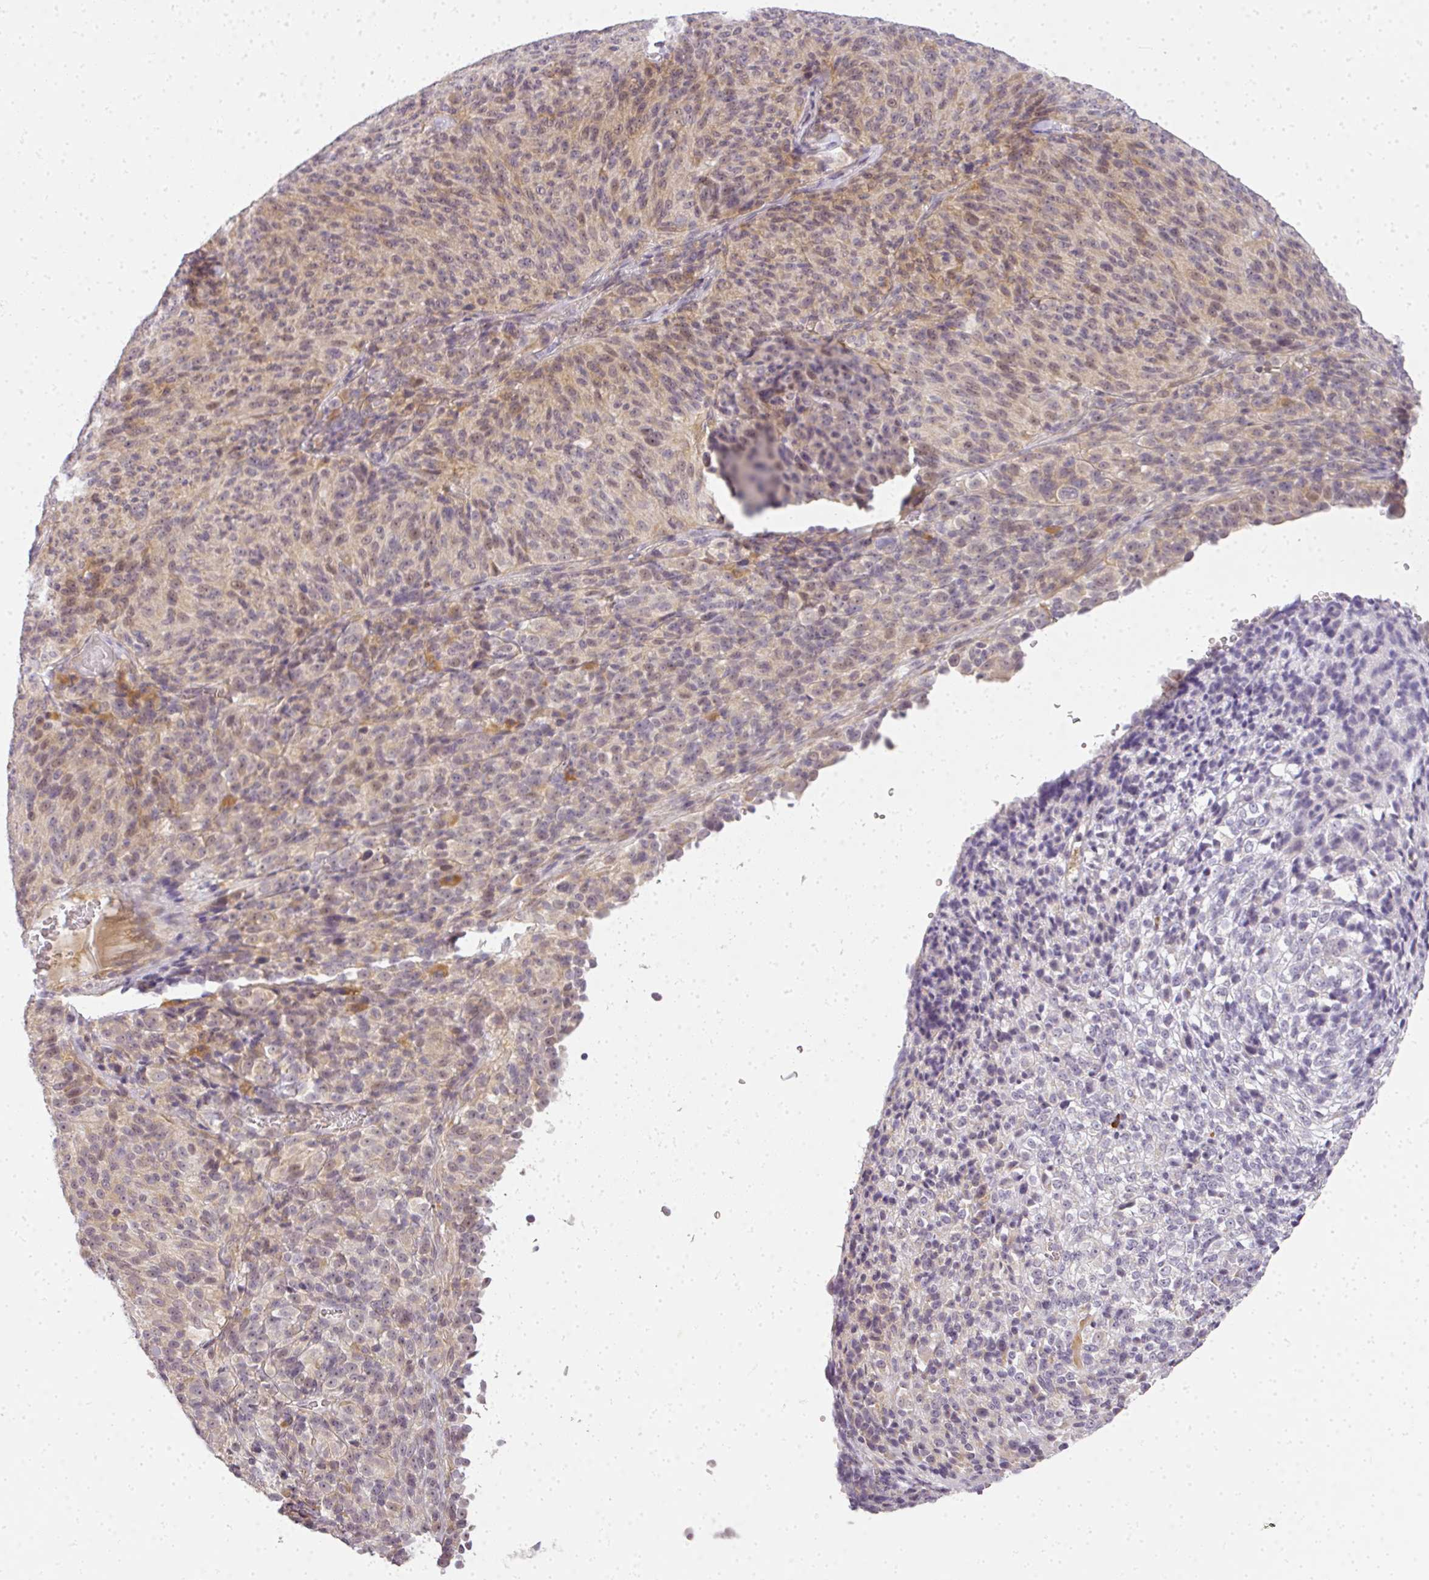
{"staining": {"intensity": "weak", "quantity": "<25%", "location": "cytoplasmic/membranous"}, "tissue": "melanoma", "cell_type": "Tumor cells", "image_type": "cancer", "snomed": [{"axis": "morphology", "description": "Malignant melanoma, Metastatic site"}, {"axis": "topography", "description": "Brain"}], "caption": "This histopathology image is of malignant melanoma (metastatic site) stained with immunohistochemistry (IHC) to label a protein in brown with the nuclei are counter-stained blue. There is no expression in tumor cells.", "gene": "MED19", "patient": {"sex": "female", "age": 56}}